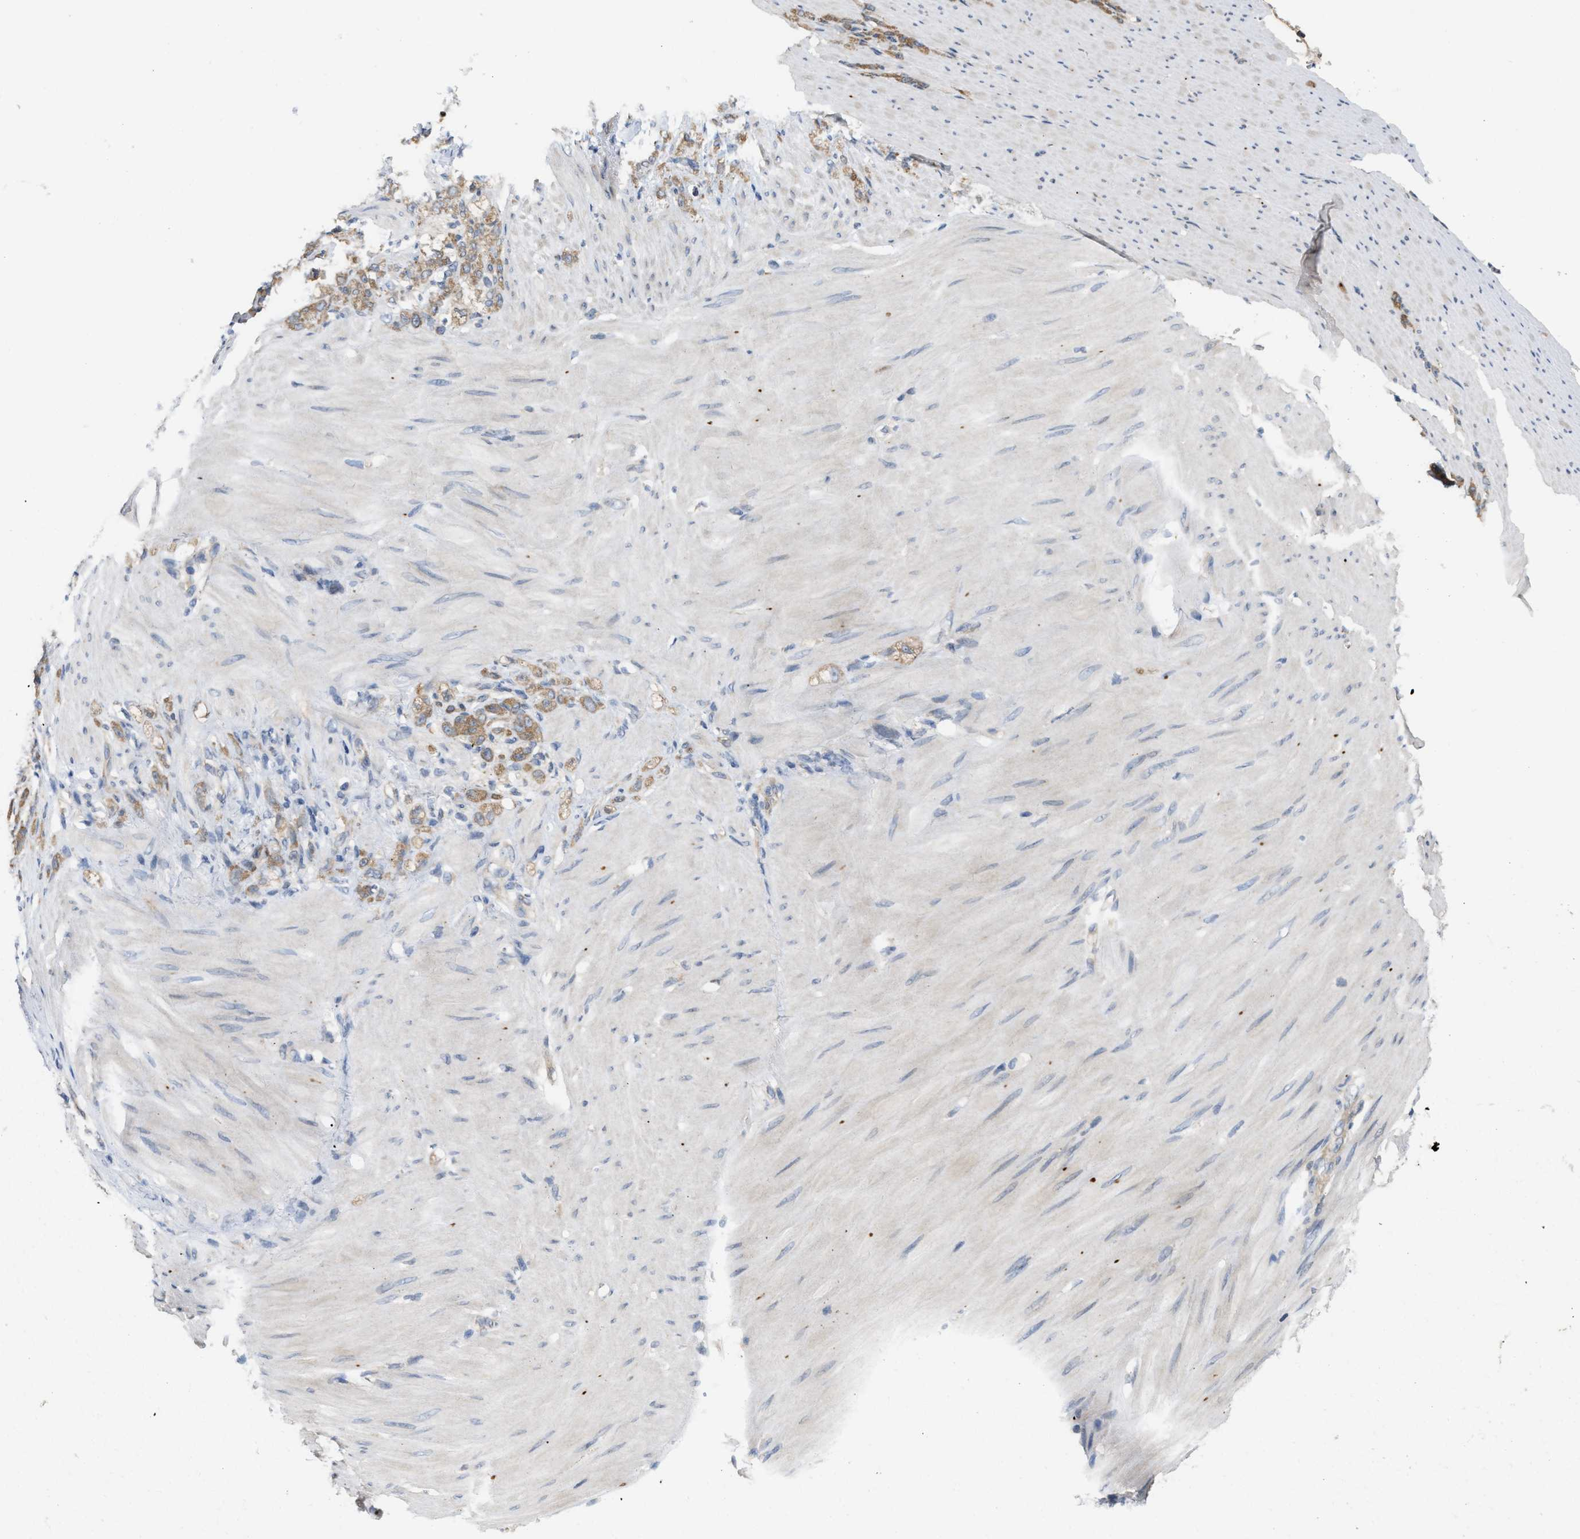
{"staining": {"intensity": "moderate", "quantity": ">75%", "location": "cytoplasmic/membranous"}, "tissue": "stomach cancer", "cell_type": "Tumor cells", "image_type": "cancer", "snomed": [{"axis": "morphology", "description": "Adenocarcinoma, NOS"}, {"axis": "topography", "description": "Stomach"}], "caption": "Stomach cancer (adenocarcinoma) stained for a protein (brown) reveals moderate cytoplasmic/membranous positive staining in about >75% of tumor cells.", "gene": "CSNK1A1", "patient": {"sex": "male", "age": 82}}